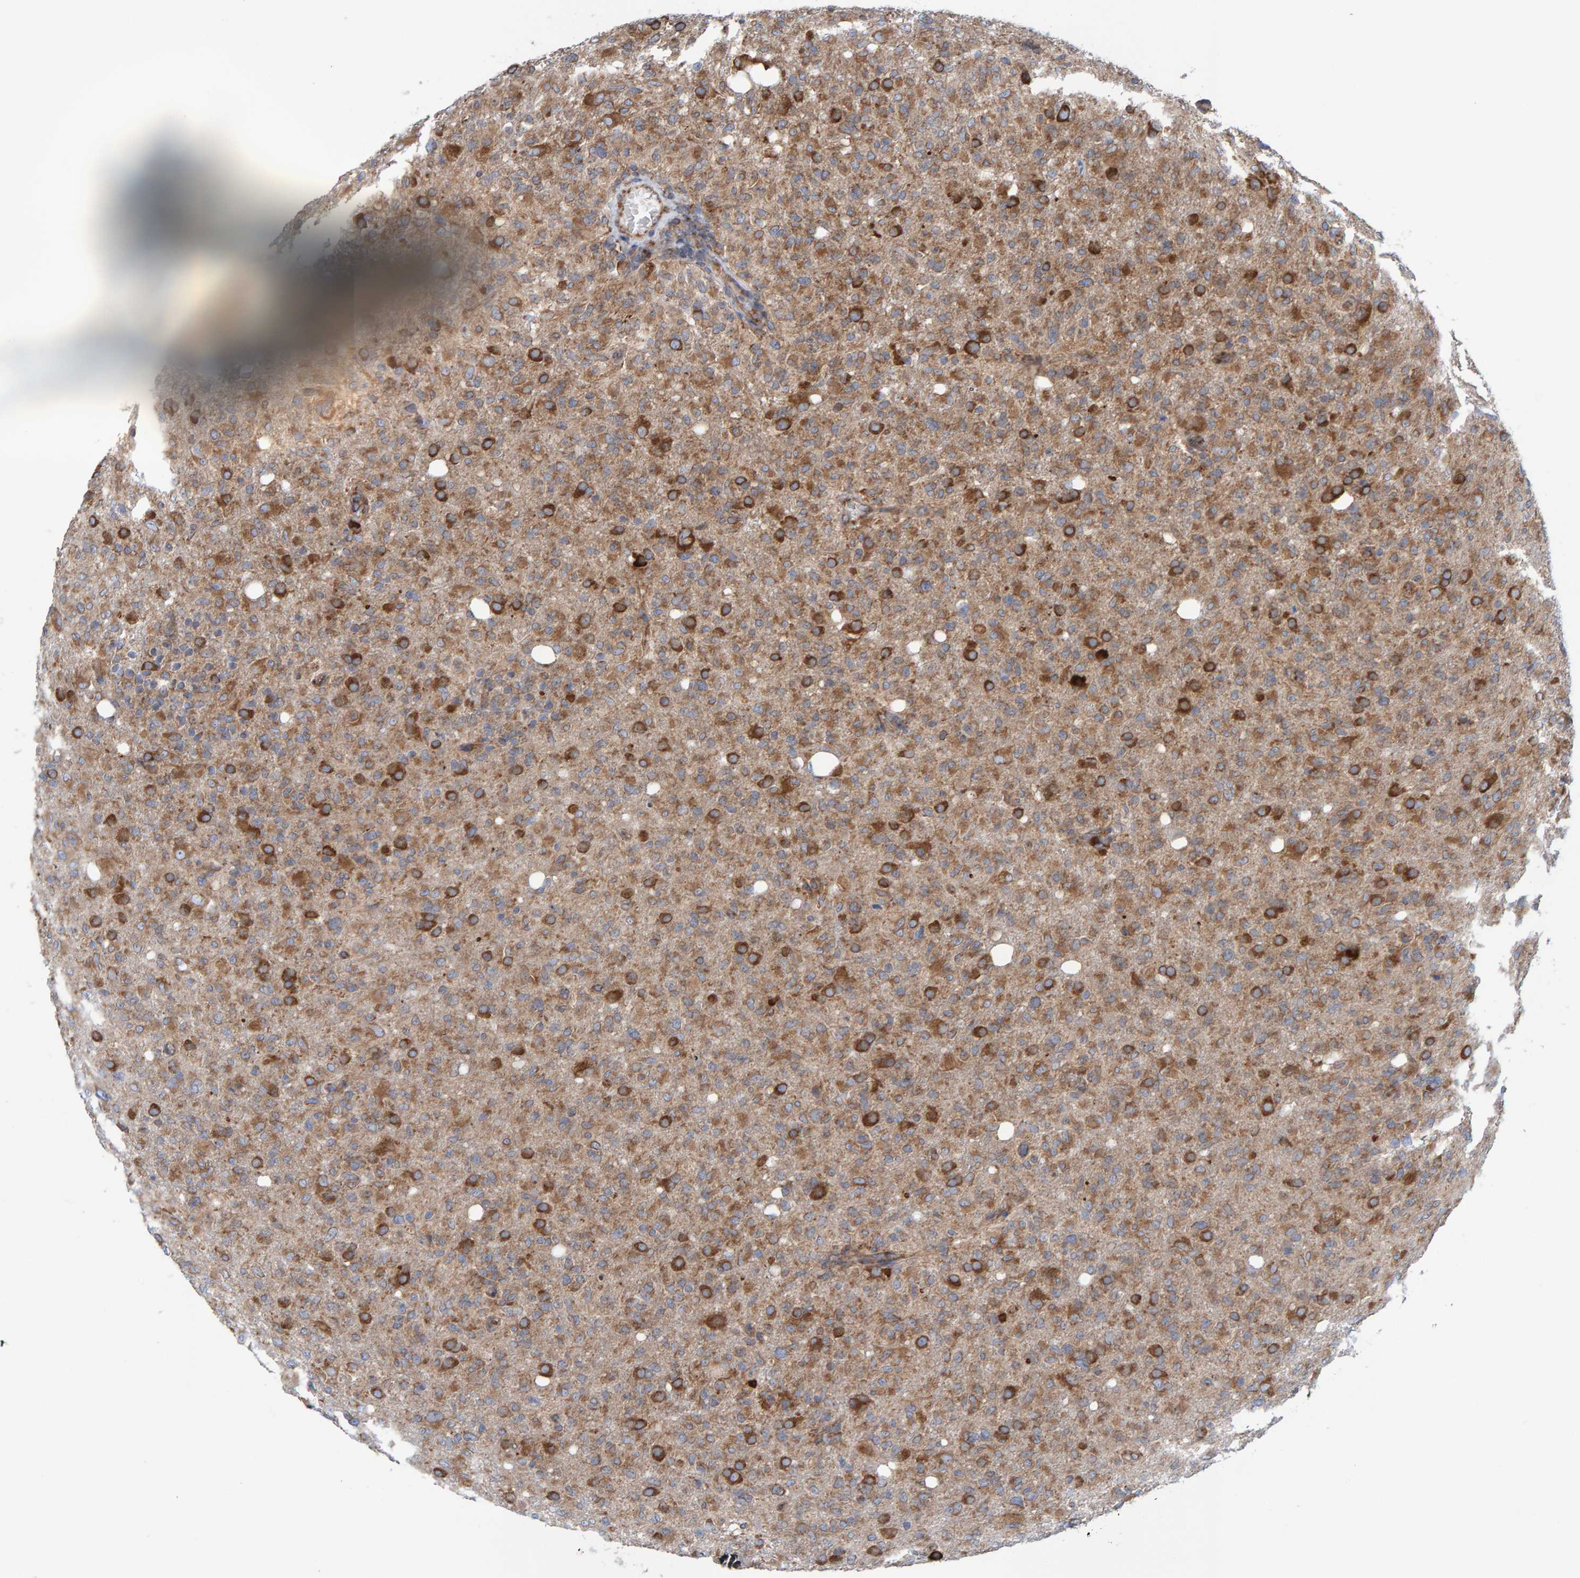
{"staining": {"intensity": "moderate", "quantity": ">75%", "location": "cytoplasmic/membranous"}, "tissue": "glioma", "cell_type": "Tumor cells", "image_type": "cancer", "snomed": [{"axis": "morphology", "description": "Glioma, malignant, High grade"}, {"axis": "topography", "description": "Brain"}], "caption": "Brown immunohistochemical staining in glioma exhibits moderate cytoplasmic/membranous positivity in approximately >75% of tumor cells.", "gene": "CDK5RAP3", "patient": {"sex": "female", "age": 57}}